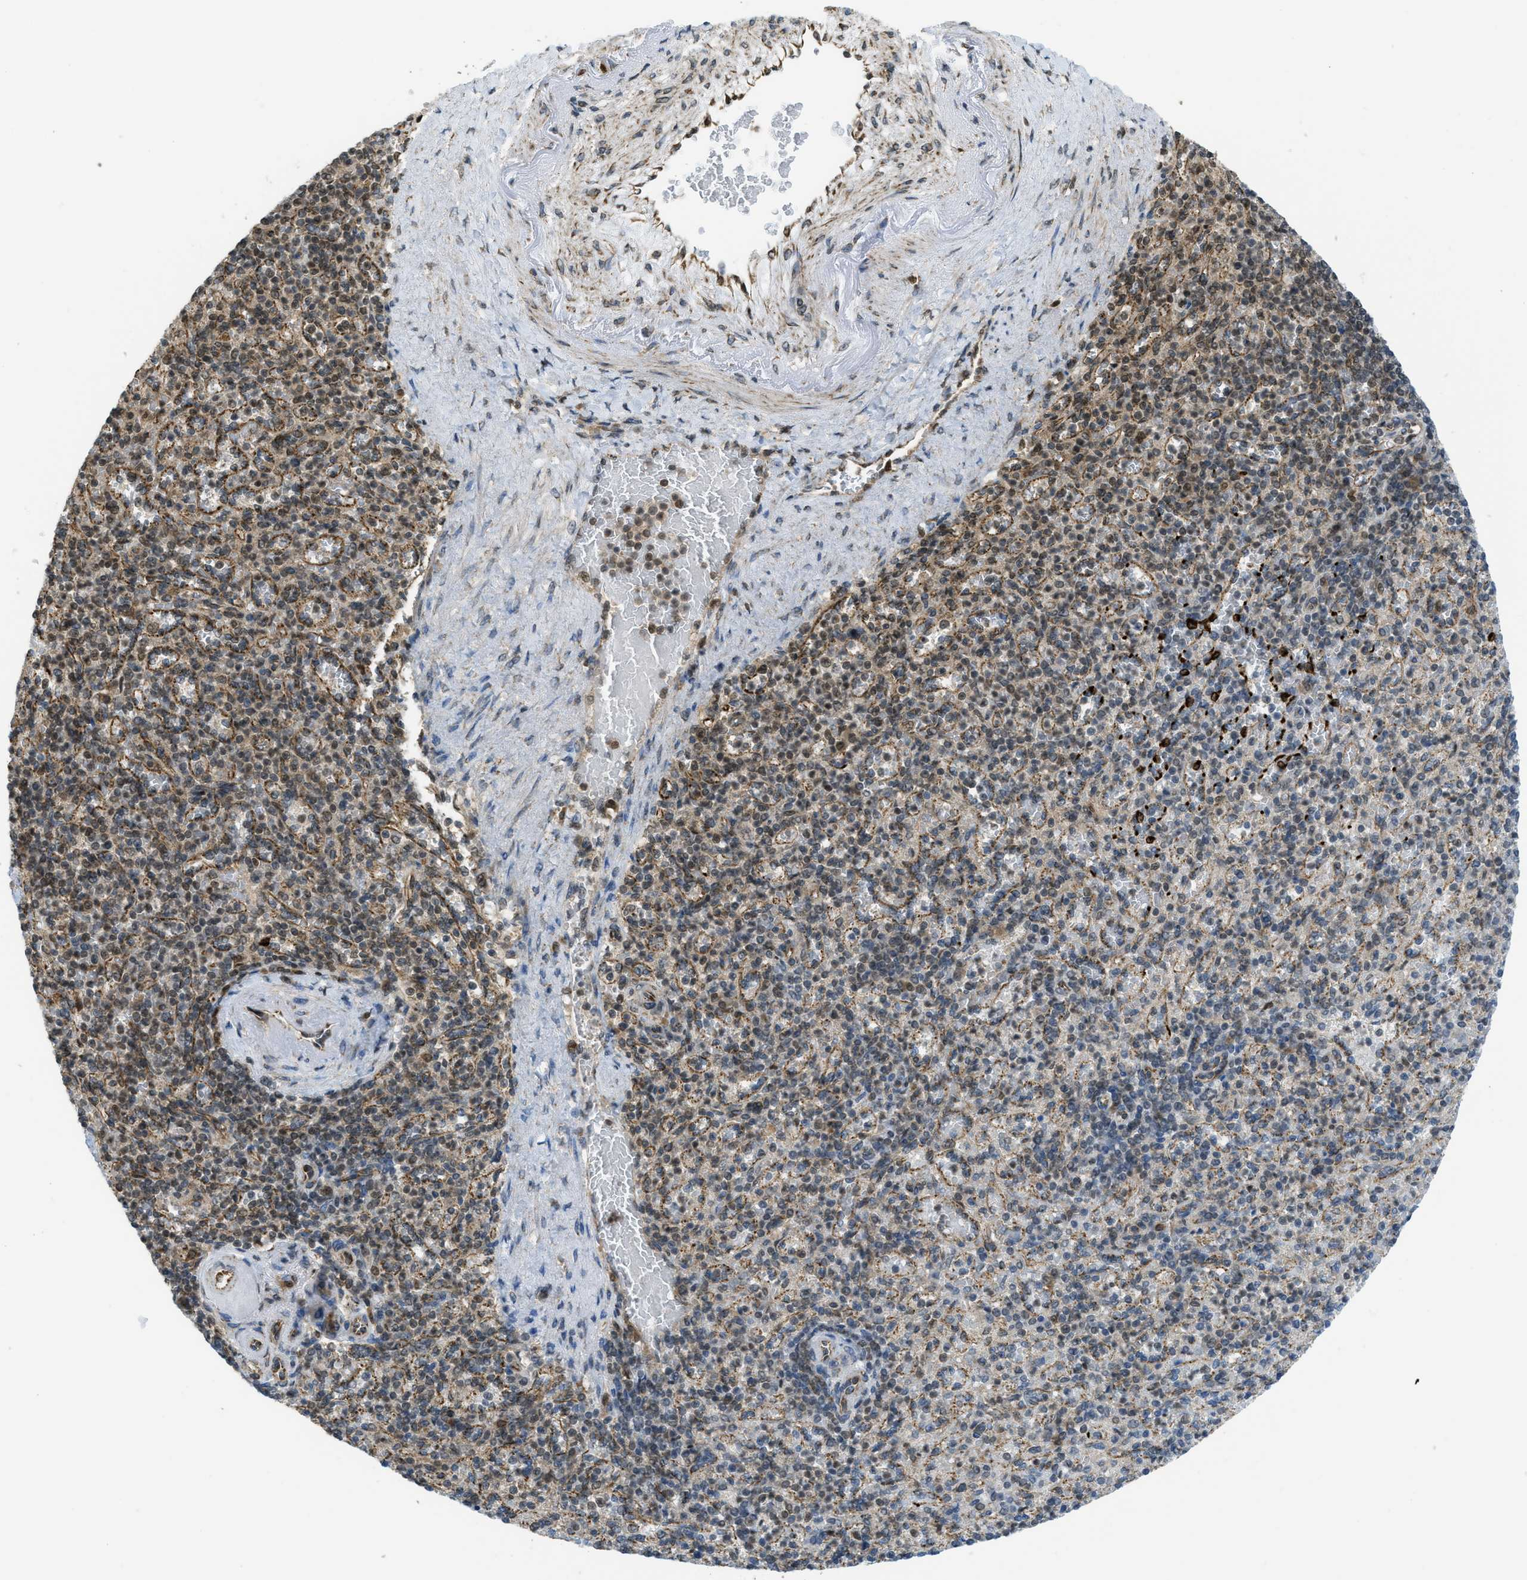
{"staining": {"intensity": "moderate", "quantity": "25%-75%", "location": "nuclear"}, "tissue": "spleen", "cell_type": "Cells in red pulp", "image_type": "normal", "snomed": [{"axis": "morphology", "description": "Normal tissue, NOS"}, {"axis": "topography", "description": "Spleen"}], "caption": "The immunohistochemical stain labels moderate nuclear expression in cells in red pulp of normal spleen.", "gene": "TNPO1", "patient": {"sex": "female", "age": 74}}